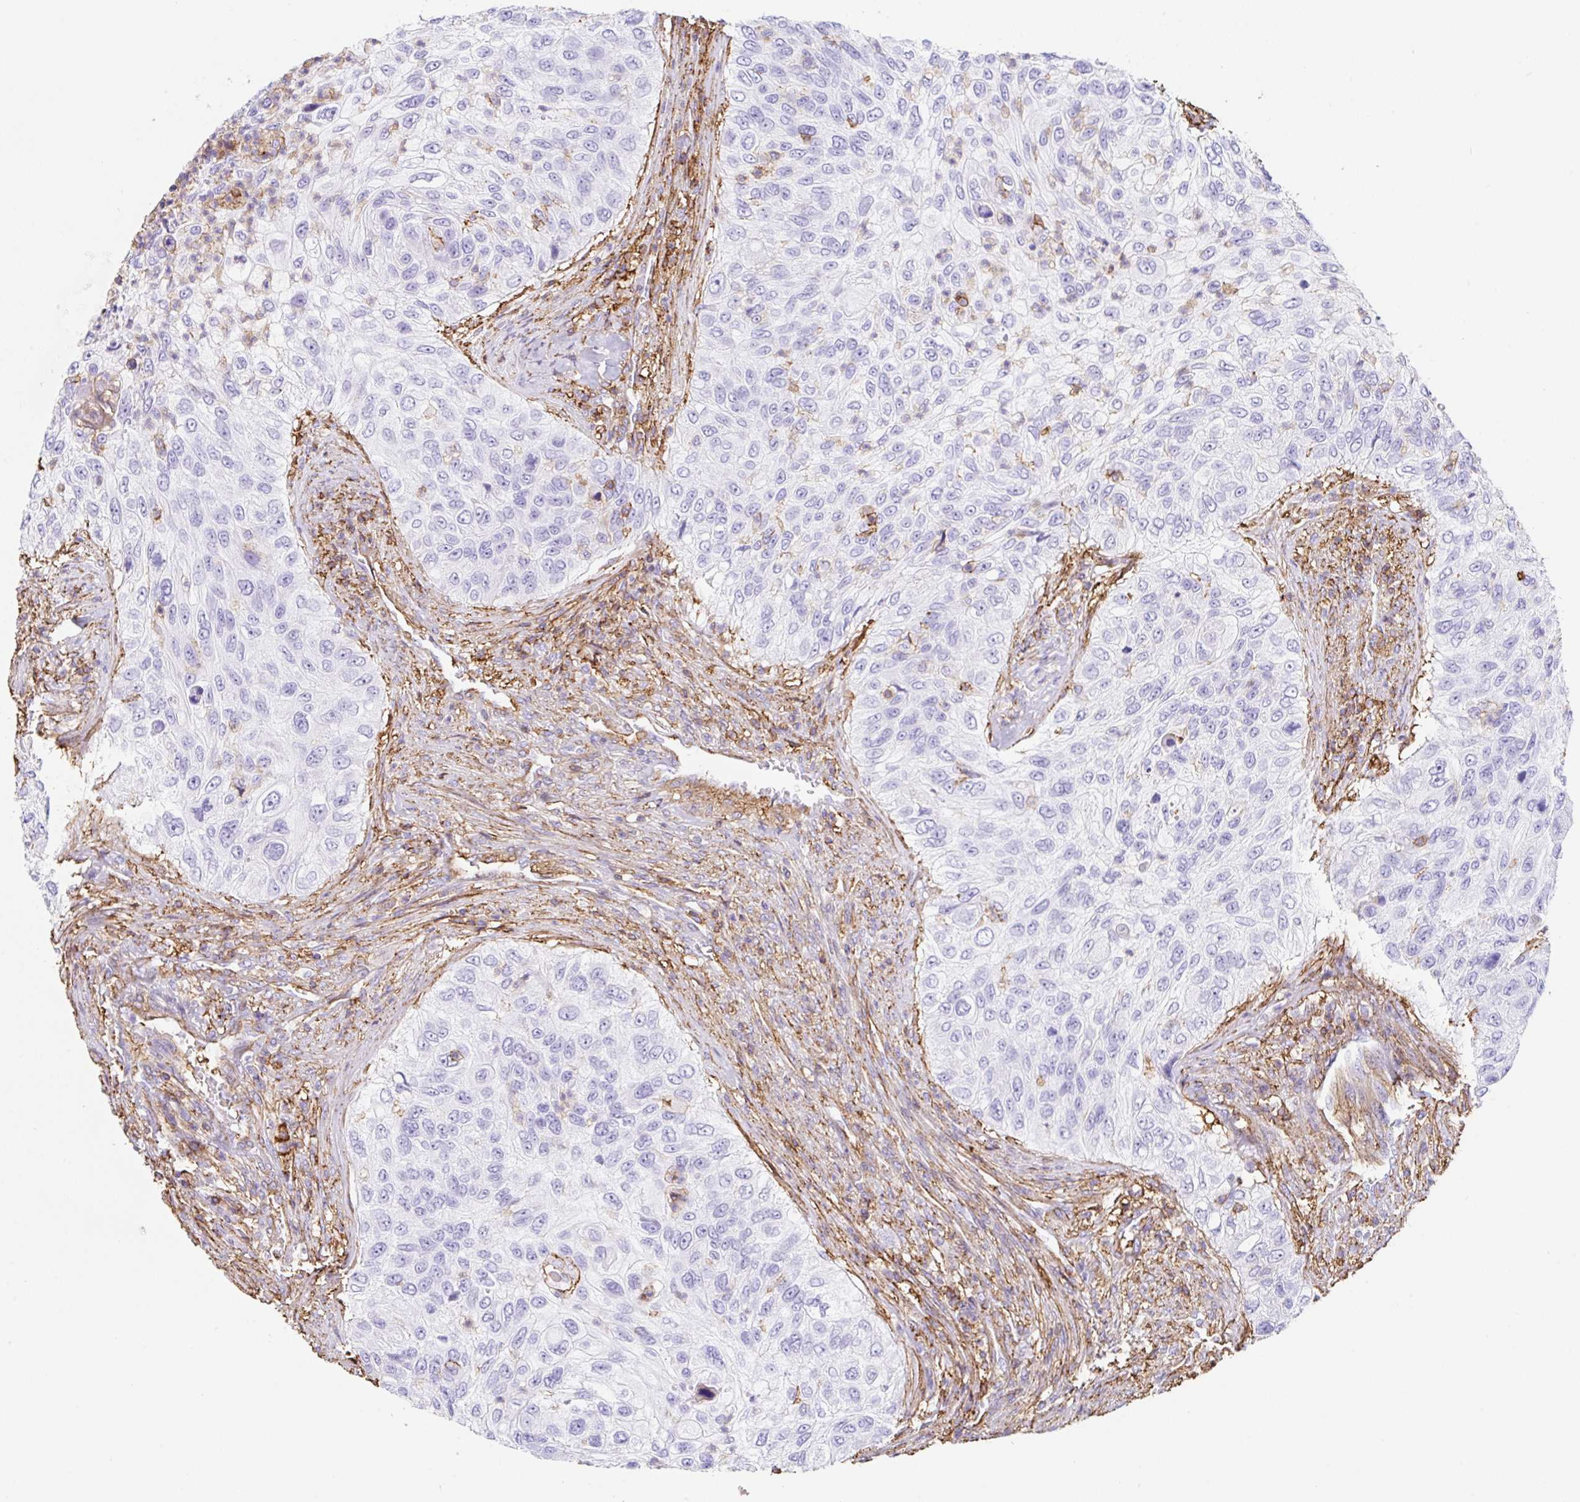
{"staining": {"intensity": "negative", "quantity": "none", "location": "none"}, "tissue": "urothelial cancer", "cell_type": "Tumor cells", "image_type": "cancer", "snomed": [{"axis": "morphology", "description": "Urothelial carcinoma, High grade"}, {"axis": "topography", "description": "Urinary bladder"}], "caption": "A photomicrograph of high-grade urothelial carcinoma stained for a protein demonstrates no brown staining in tumor cells.", "gene": "MTTP", "patient": {"sex": "female", "age": 60}}